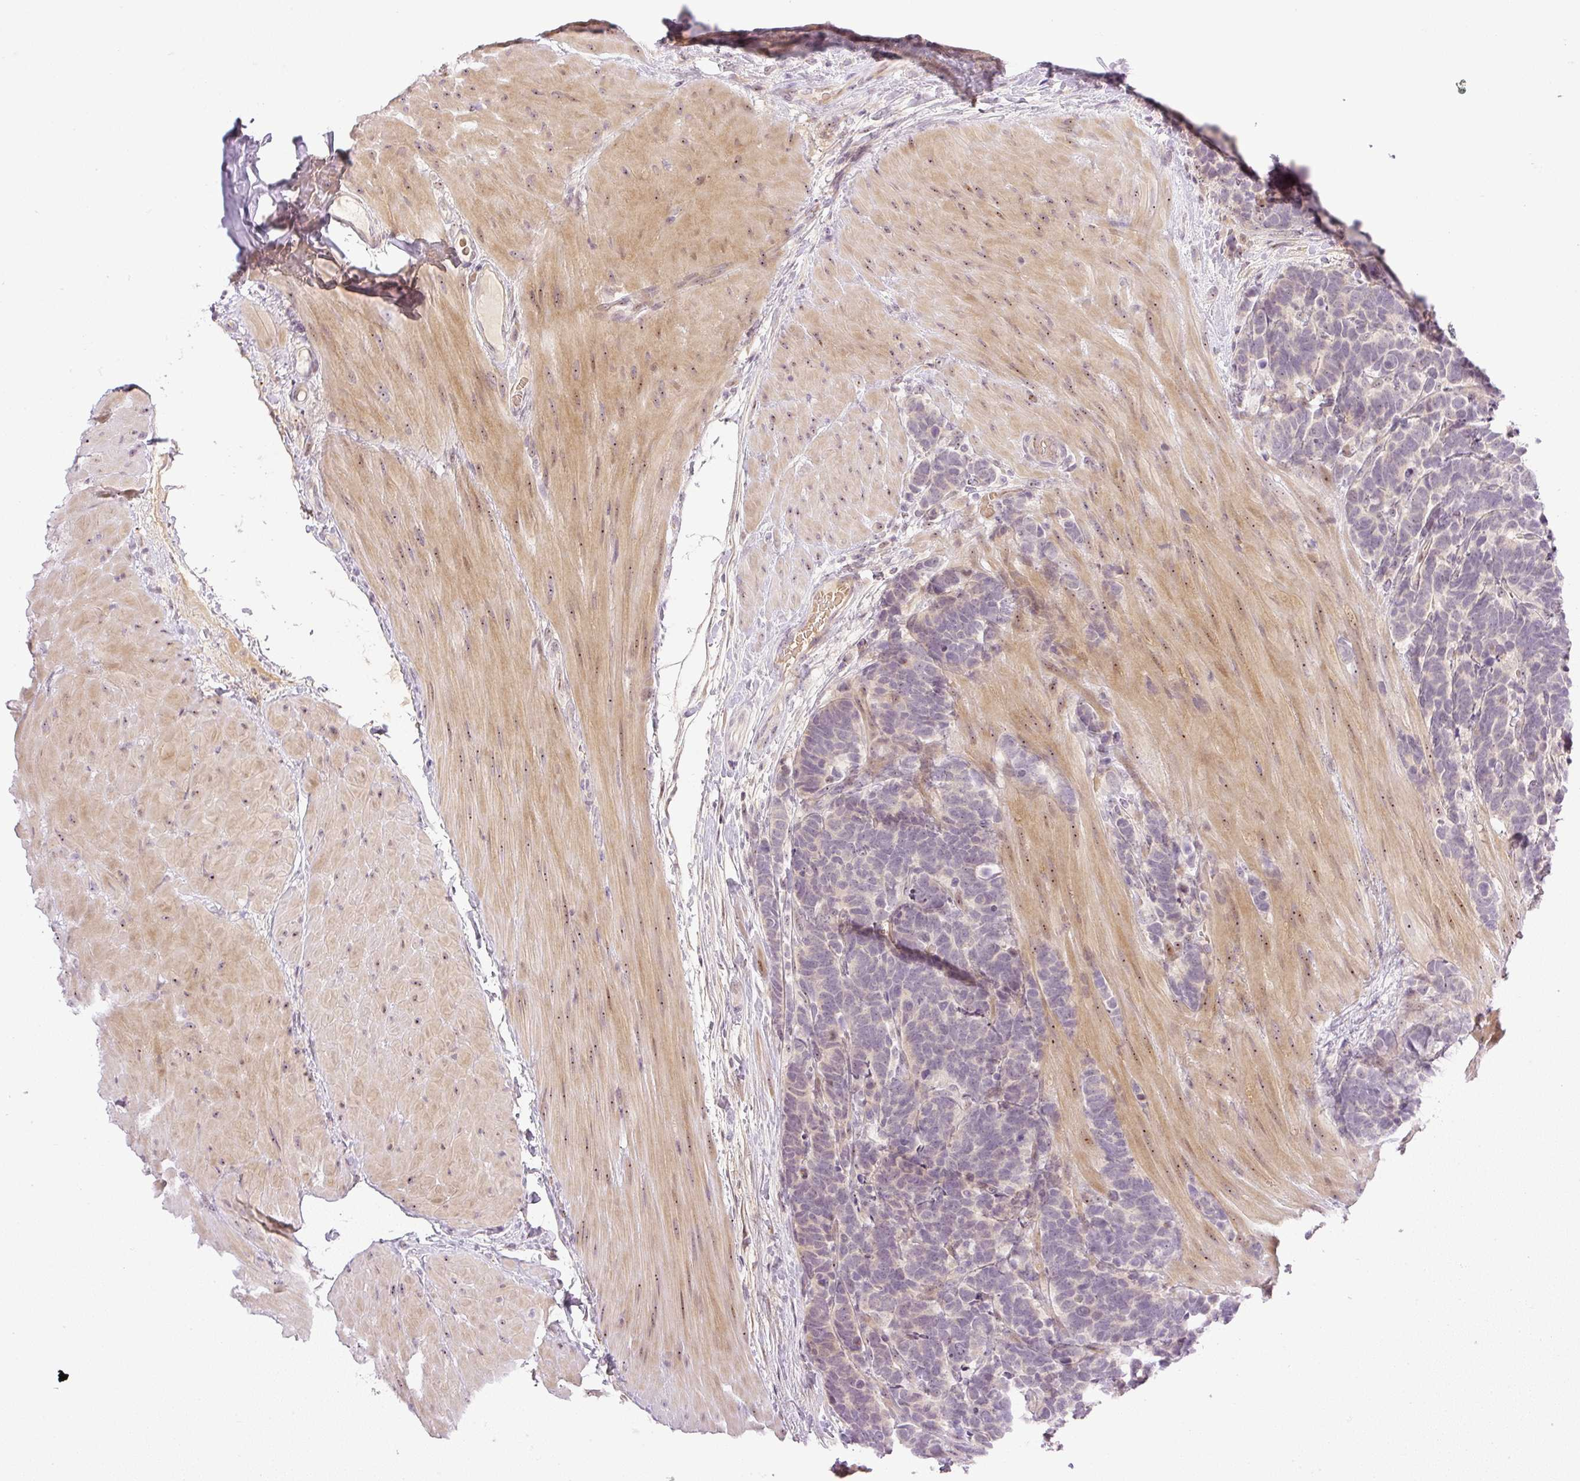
{"staining": {"intensity": "weak", "quantity": "<25%", "location": "nuclear"}, "tissue": "carcinoid", "cell_type": "Tumor cells", "image_type": "cancer", "snomed": [{"axis": "morphology", "description": "Carcinoma, NOS"}, {"axis": "morphology", "description": "Carcinoid, malignant, NOS"}, {"axis": "topography", "description": "Urinary bladder"}], "caption": "This is an IHC histopathology image of human carcinoma. There is no positivity in tumor cells.", "gene": "AAR2", "patient": {"sex": "male", "age": 57}}